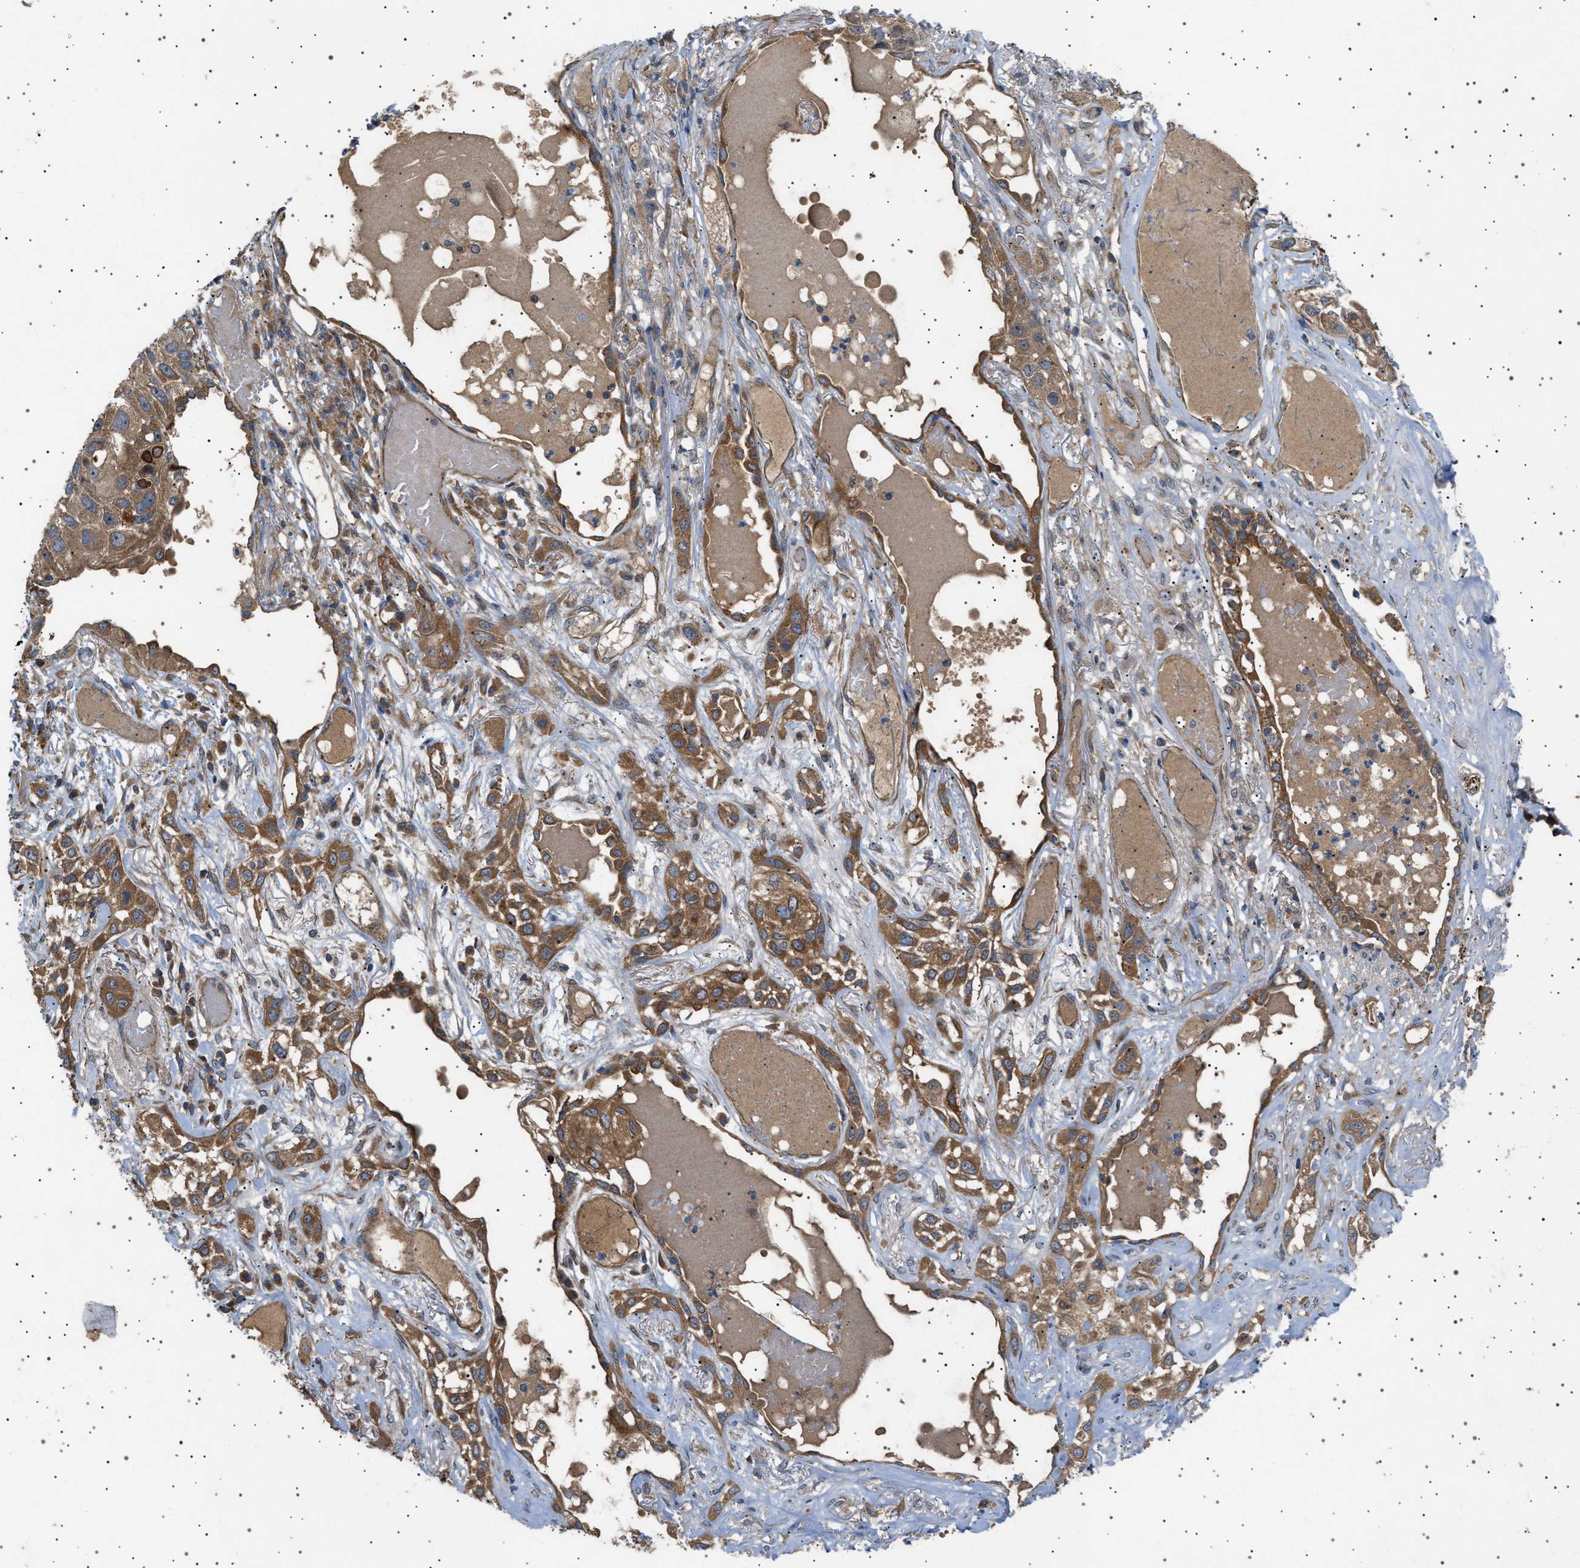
{"staining": {"intensity": "strong", "quantity": ">75%", "location": "cytoplasmic/membranous"}, "tissue": "lung cancer", "cell_type": "Tumor cells", "image_type": "cancer", "snomed": [{"axis": "morphology", "description": "Squamous cell carcinoma, NOS"}, {"axis": "topography", "description": "Lung"}], "caption": "Approximately >75% of tumor cells in human squamous cell carcinoma (lung) demonstrate strong cytoplasmic/membranous protein positivity as visualized by brown immunohistochemical staining.", "gene": "CCDC186", "patient": {"sex": "male", "age": 71}}